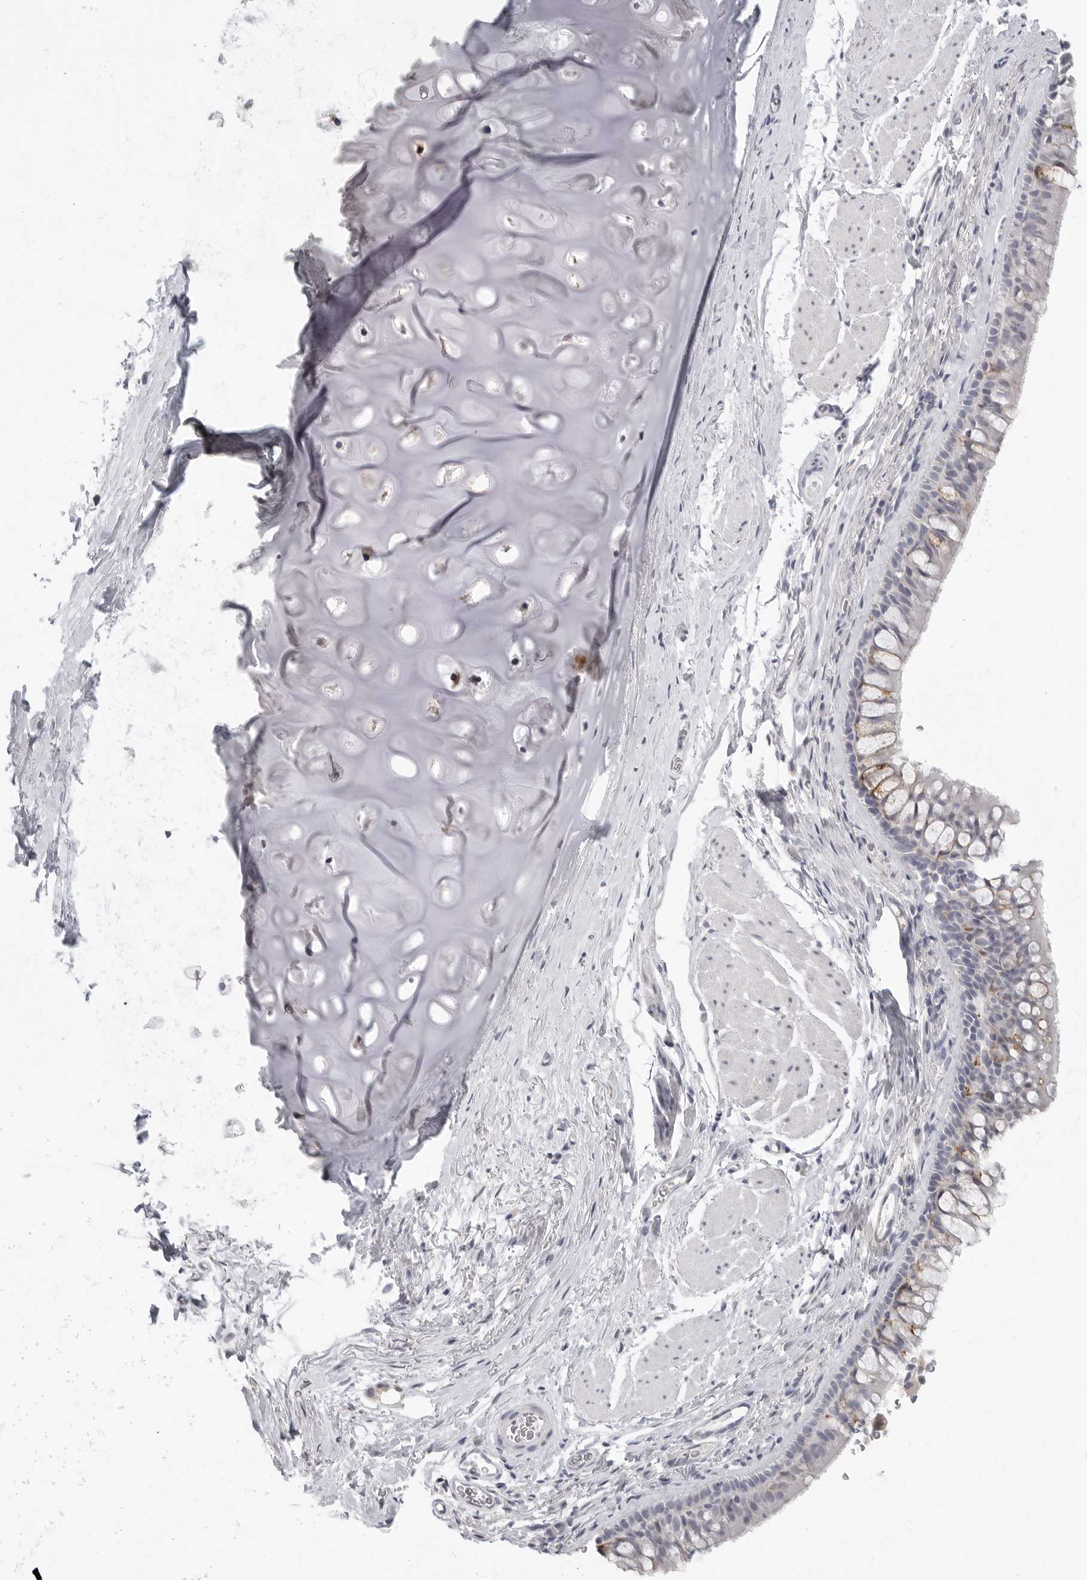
{"staining": {"intensity": "moderate", "quantity": "<25%", "location": "cytoplasmic/membranous"}, "tissue": "bronchus", "cell_type": "Respiratory epithelial cells", "image_type": "normal", "snomed": [{"axis": "morphology", "description": "Normal tissue, NOS"}, {"axis": "topography", "description": "Cartilage tissue"}, {"axis": "topography", "description": "Bronchus"}], "caption": "Immunohistochemical staining of normal bronchus reveals low levels of moderate cytoplasmic/membranous expression in about <25% of respiratory epithelial cells. The staining was performed using DAB to visualize the protein expression in brown, while the nuclei were stained in blue with hematoxylin (Magnification: 20x).", "gene": "HMGCS2", "patient": {"sex": "female", "age": 53}}